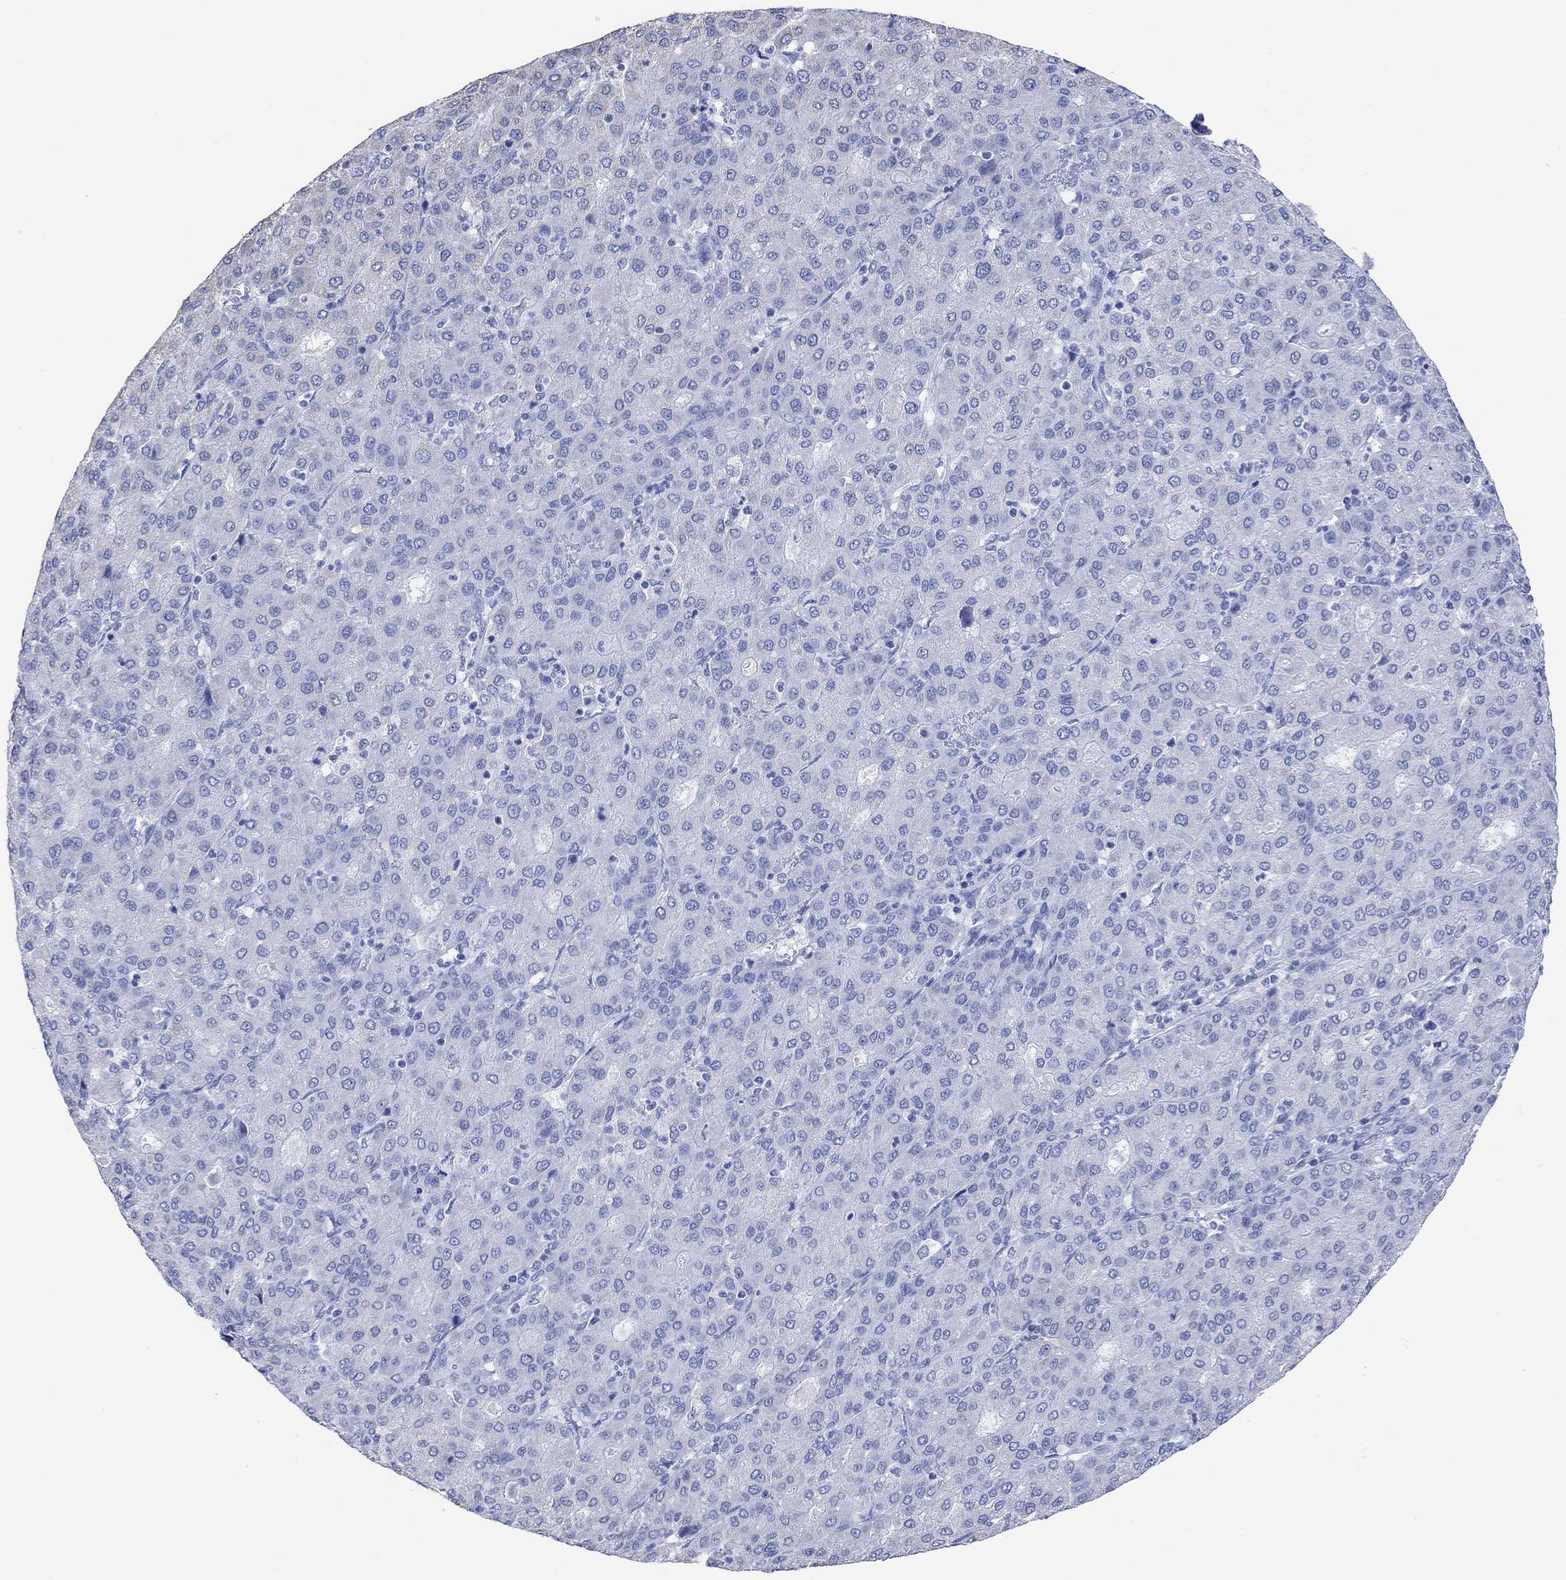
{"staining": {"intensity": "negative", "quantity": "none", "location": "none"}, "tissue": "liver cancer", "cell_type": "Tumor cells", "image_type": "cancer", "snomed": [{"axis": "morphology", "description": "Carcinoma, Hepatocellular, NOS"}, {"axis": "topography", "description": "Liver"}], "caption": "Immunohistochemistry (IHC) micrograph of hepatocellular carcinoma (liver) stained for a protein (brown), which reveals no expression in tumor cells.", "gene": "SYT12", "patient": {"sex": "male", "age": 65}}